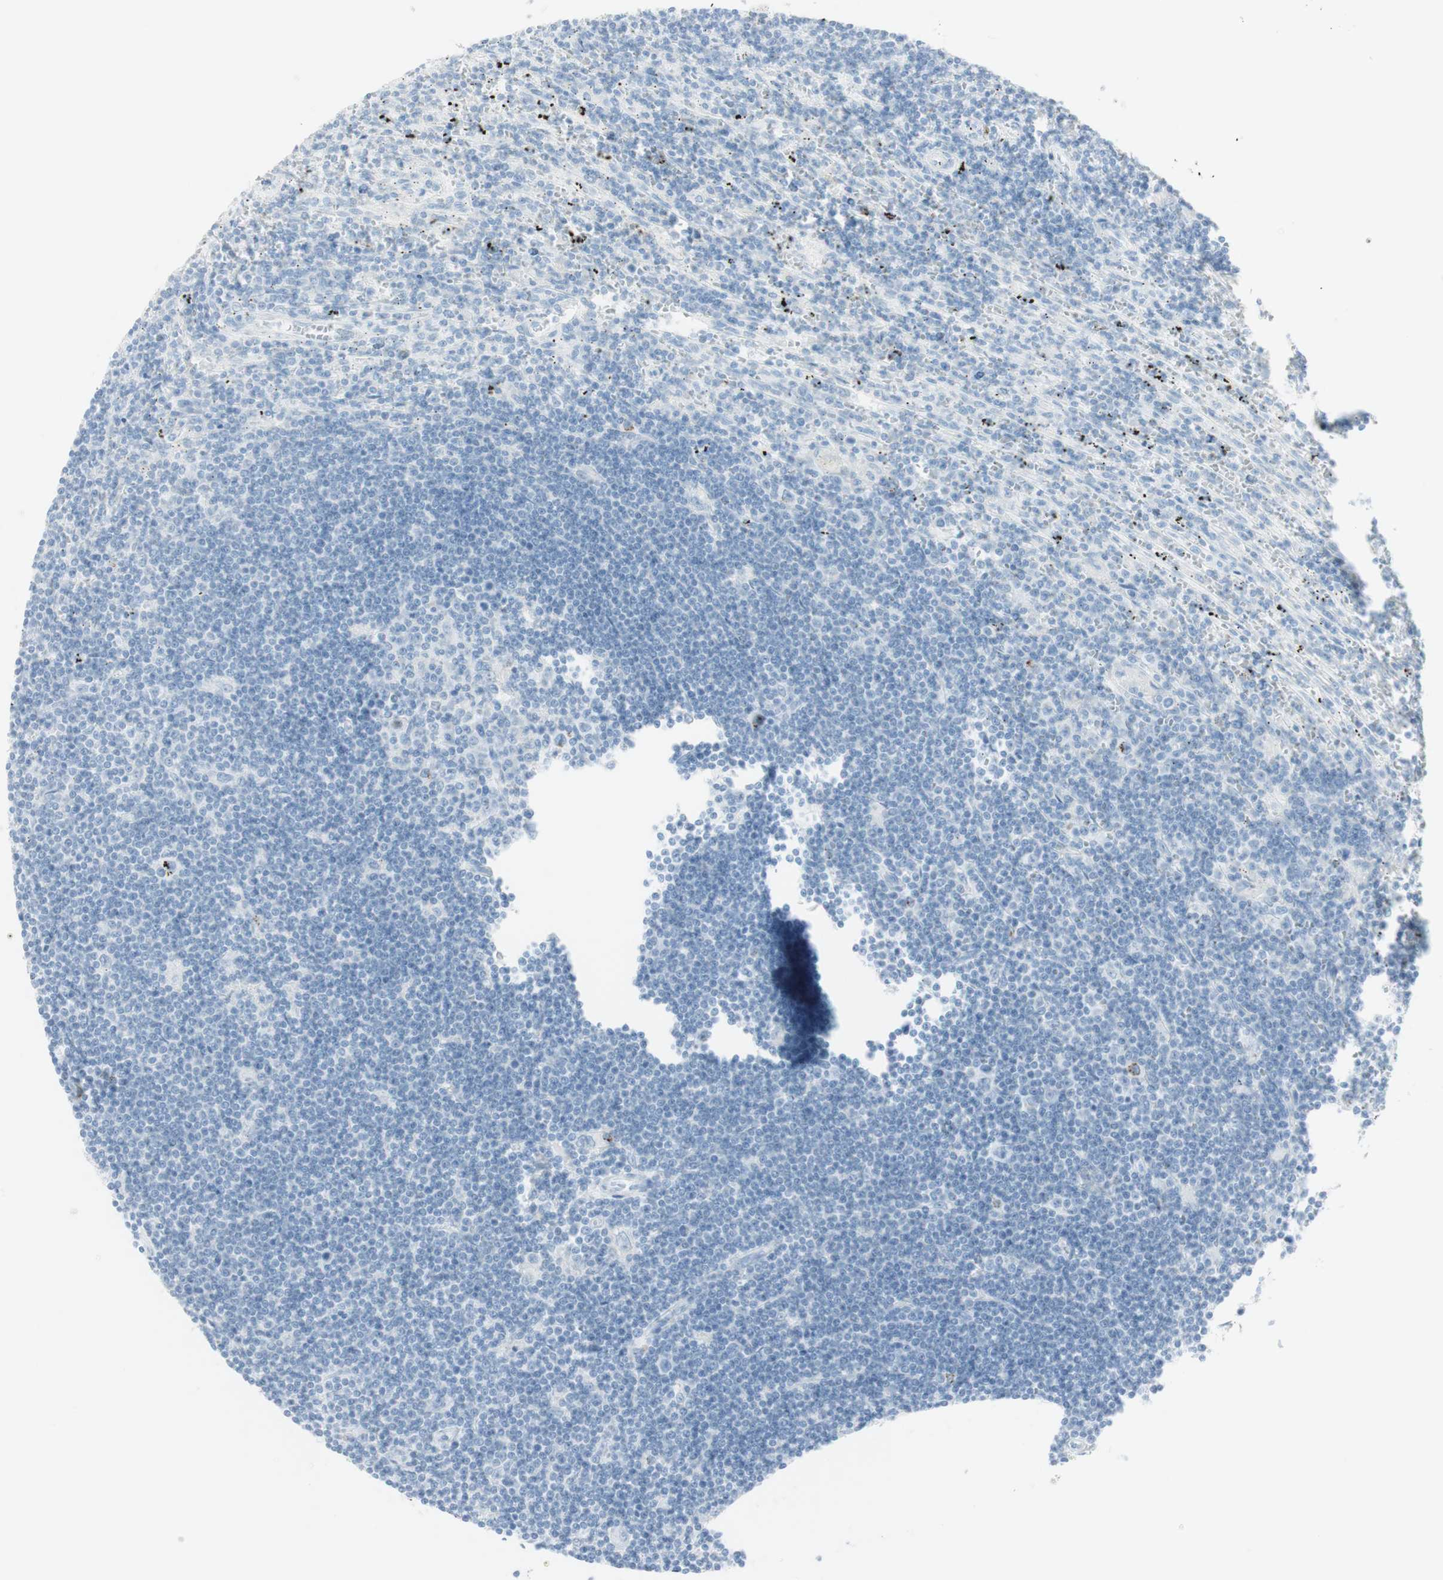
{"staining": {"intensity": "negative", "quantity": "none", "location": "none"}, "tissue": "lymphoma", "cell_type": "Tumor cells", "image_type": "cancer", "snomed": [{"axis": "morphology", "description": "Malignant lymphoma, non-Hodgkin's type, Low grade"}, {"axis": "topography", "description": "Spleen"}], "caption": "Immunohistochemical staining of lymphoma shows no significant positivity in tumor cells.", "gene": "NAPSA", "patient": {"sex": "male", "age": 76}}